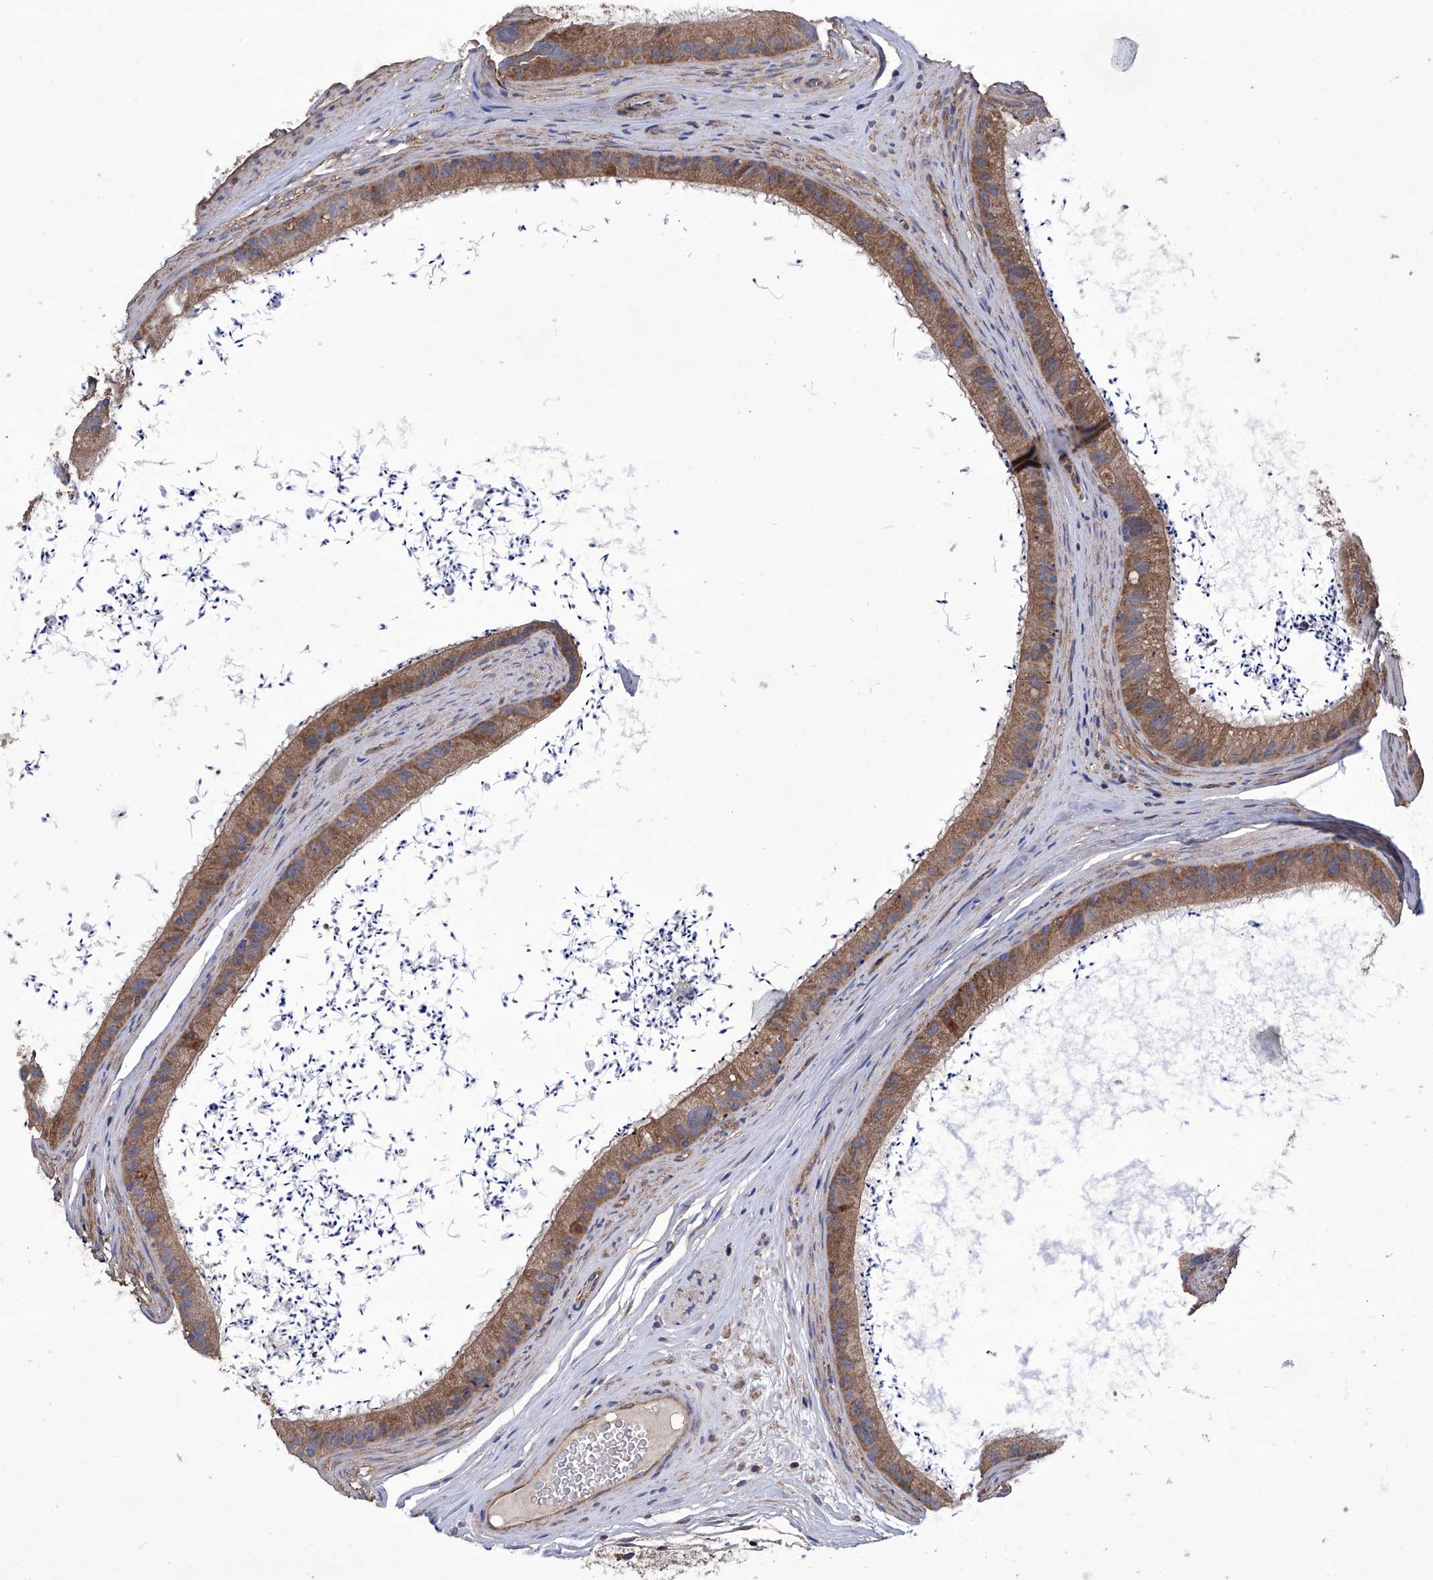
{"staining": {"intensity": "moderate", "quantity": ">75%", "location": "cytoplasmic/membranous"}, "tissue": "epididymis", "cell_type": "Glandular cells", "image_type": "normal", "snomed": [{"axis": "morphology", "description": "Normal tissue, NOS"}, {"axis": "topography", "description": "Epididymis, spermatic cord, NOS"}], "caption": "The photomicrograph reveals staining of benign epididymis, revealing moderate cytoplasmic/membranous protein staining (brown color) within glandular cells. (brown staining indicates protein expression, while blue staining denotes nuclei).", "gene": "EFCAB2", "patient": {"sex": "male", "age": 50}}